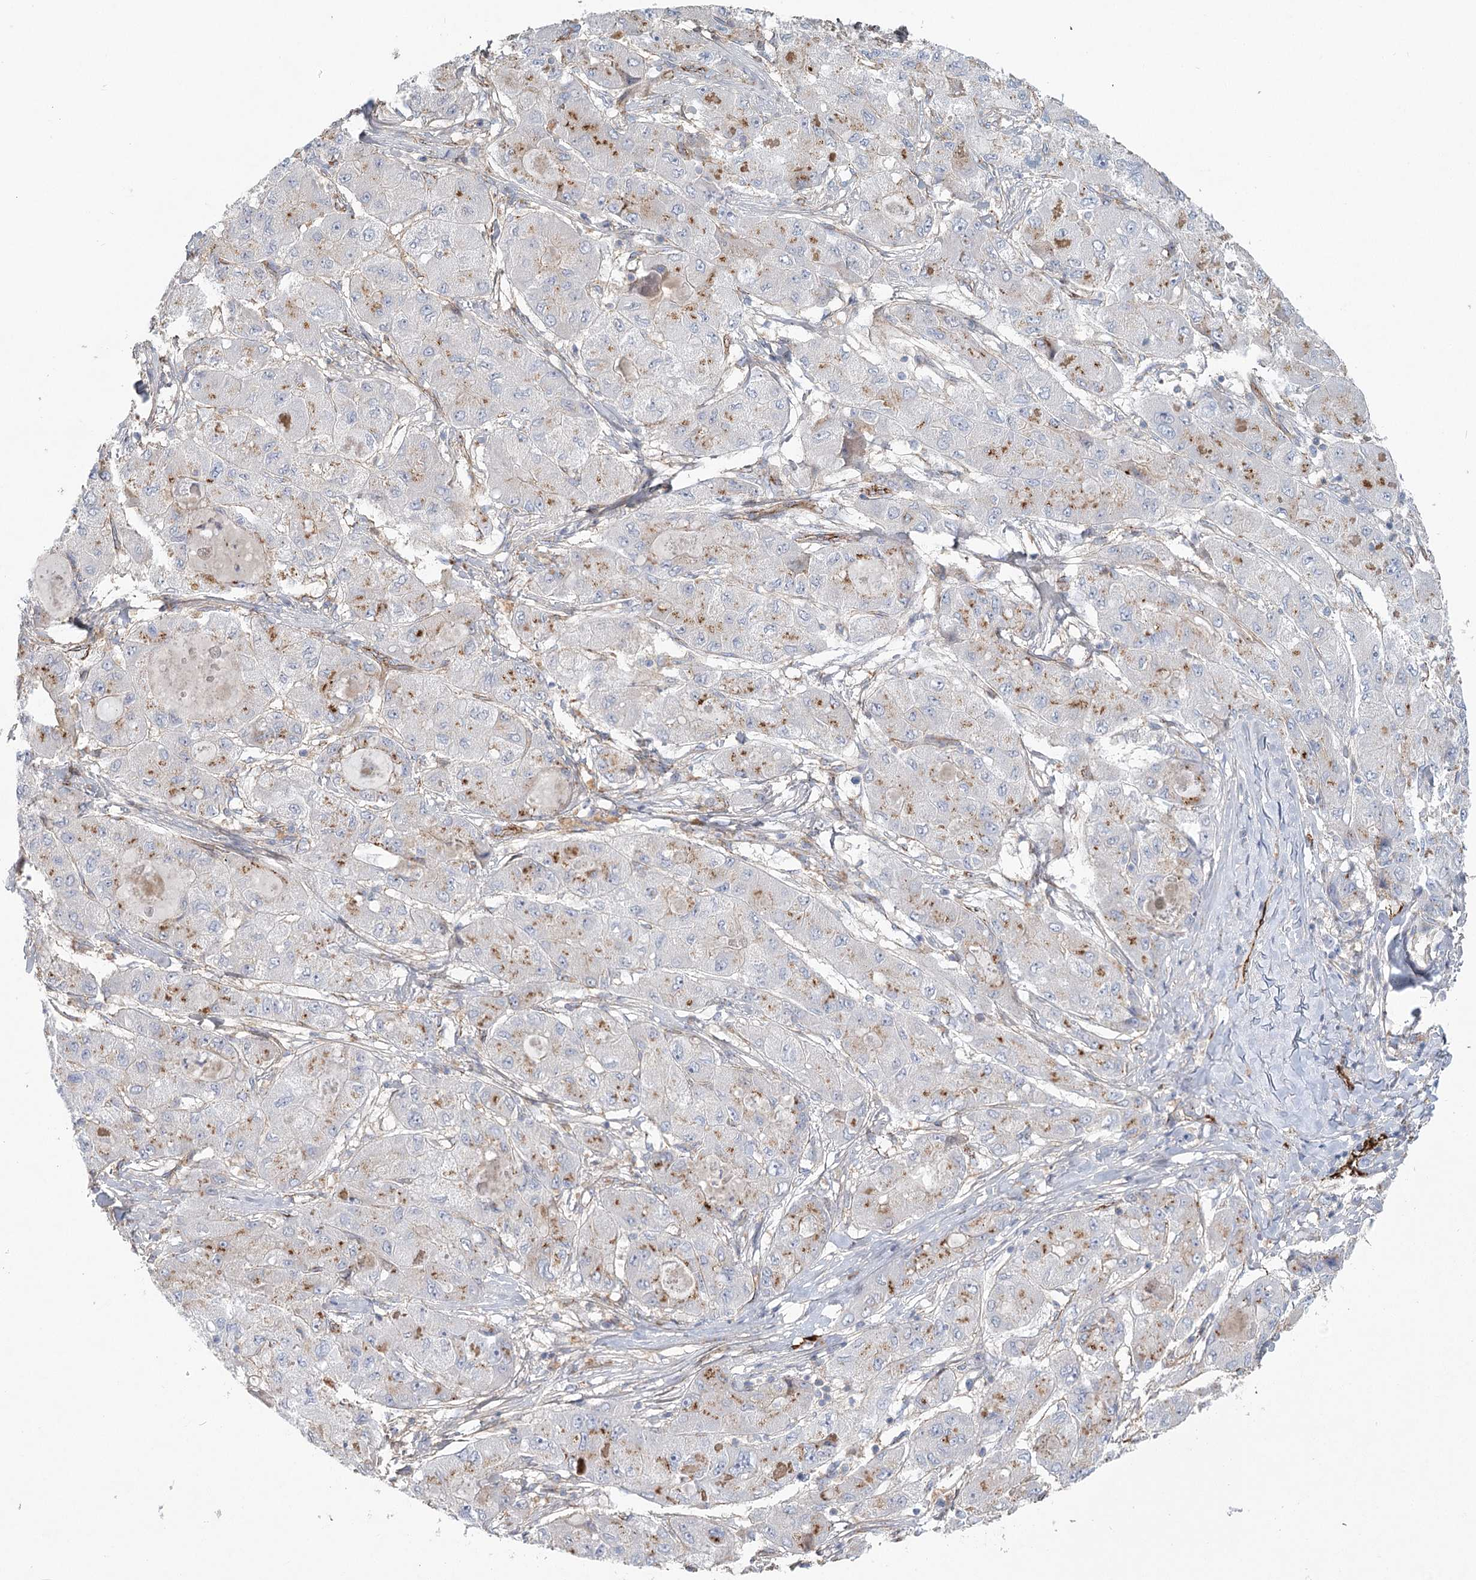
{"staining": {"intensity": "moderate", "quantity": "<25%", "location": "cytoplasmic/membranous"}, "tissue": "liver cancer", "cell_type": "Tumor cells", "image_type": "cancer", "snomed": [{"axis": "morphology", "description": "Carcinoma, Hepatocellular, NOS"}, {"axis": "topography", "description": "Liver"}], "caption": "Liver hepatocellular carcinoma stained for a protein shows moderate cytoplasmic/membranous positivity in tumor cells.", "gene": "KBTBD4", "patient": {"sex": "male", "age": 80}}